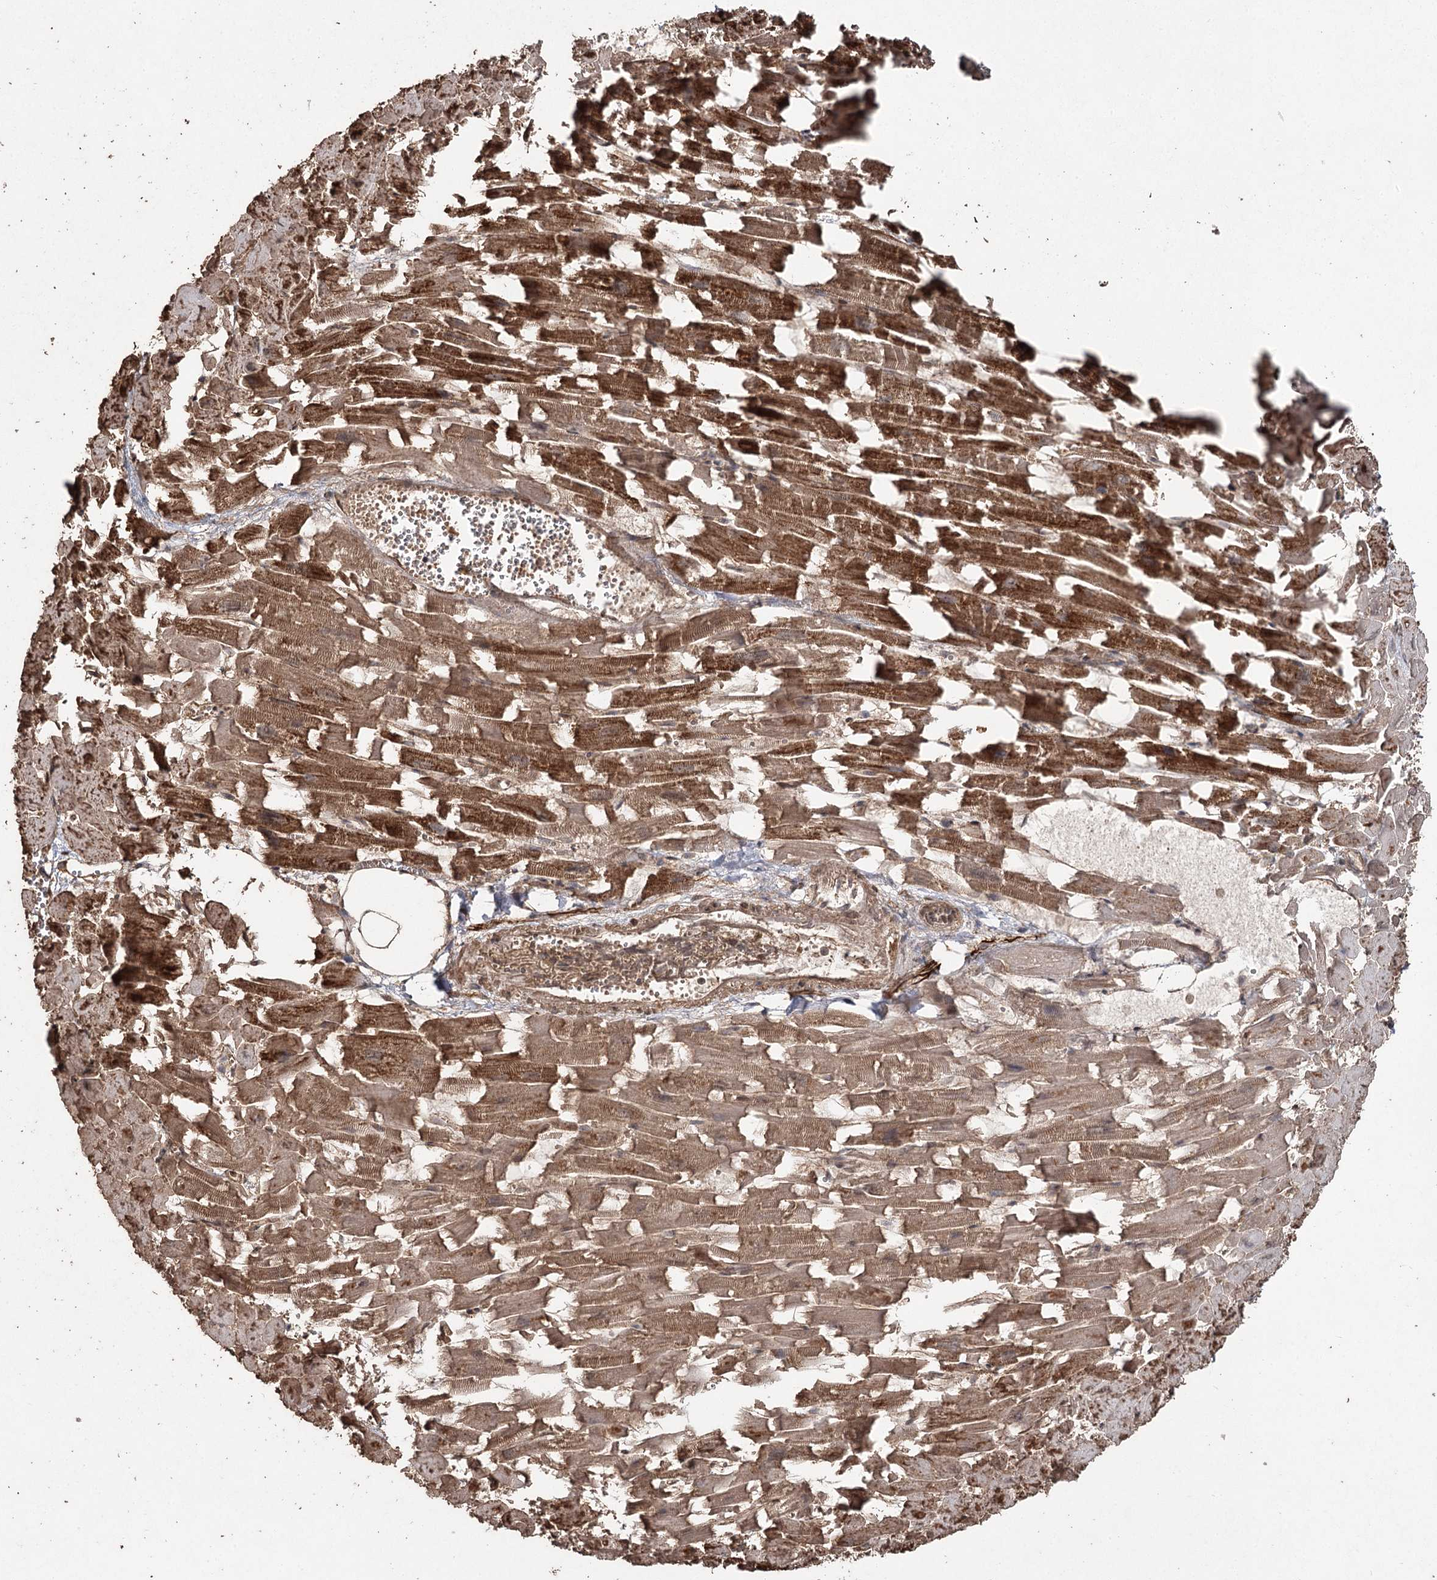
{"staining": {"intensity": "moderate", "quantity": ">75%", "location": "cytoplasmic/membranous"}, "tissue": "heart muscle", "cell_type": "Cardiomyocytes", "image_type": "normal", "snomed": [{"axis": "morphology", "description": "Normal tissue, NOS"}, {"axis": "topography", "description": "Heart"}], "caption": "A brown stain labels moderate cytoplasmic/membranous positivity of a protein in cardiomyocytes of benign heart muscle.", "gene": "SLF2", "patient": {"sex": "female", "age": 64}}